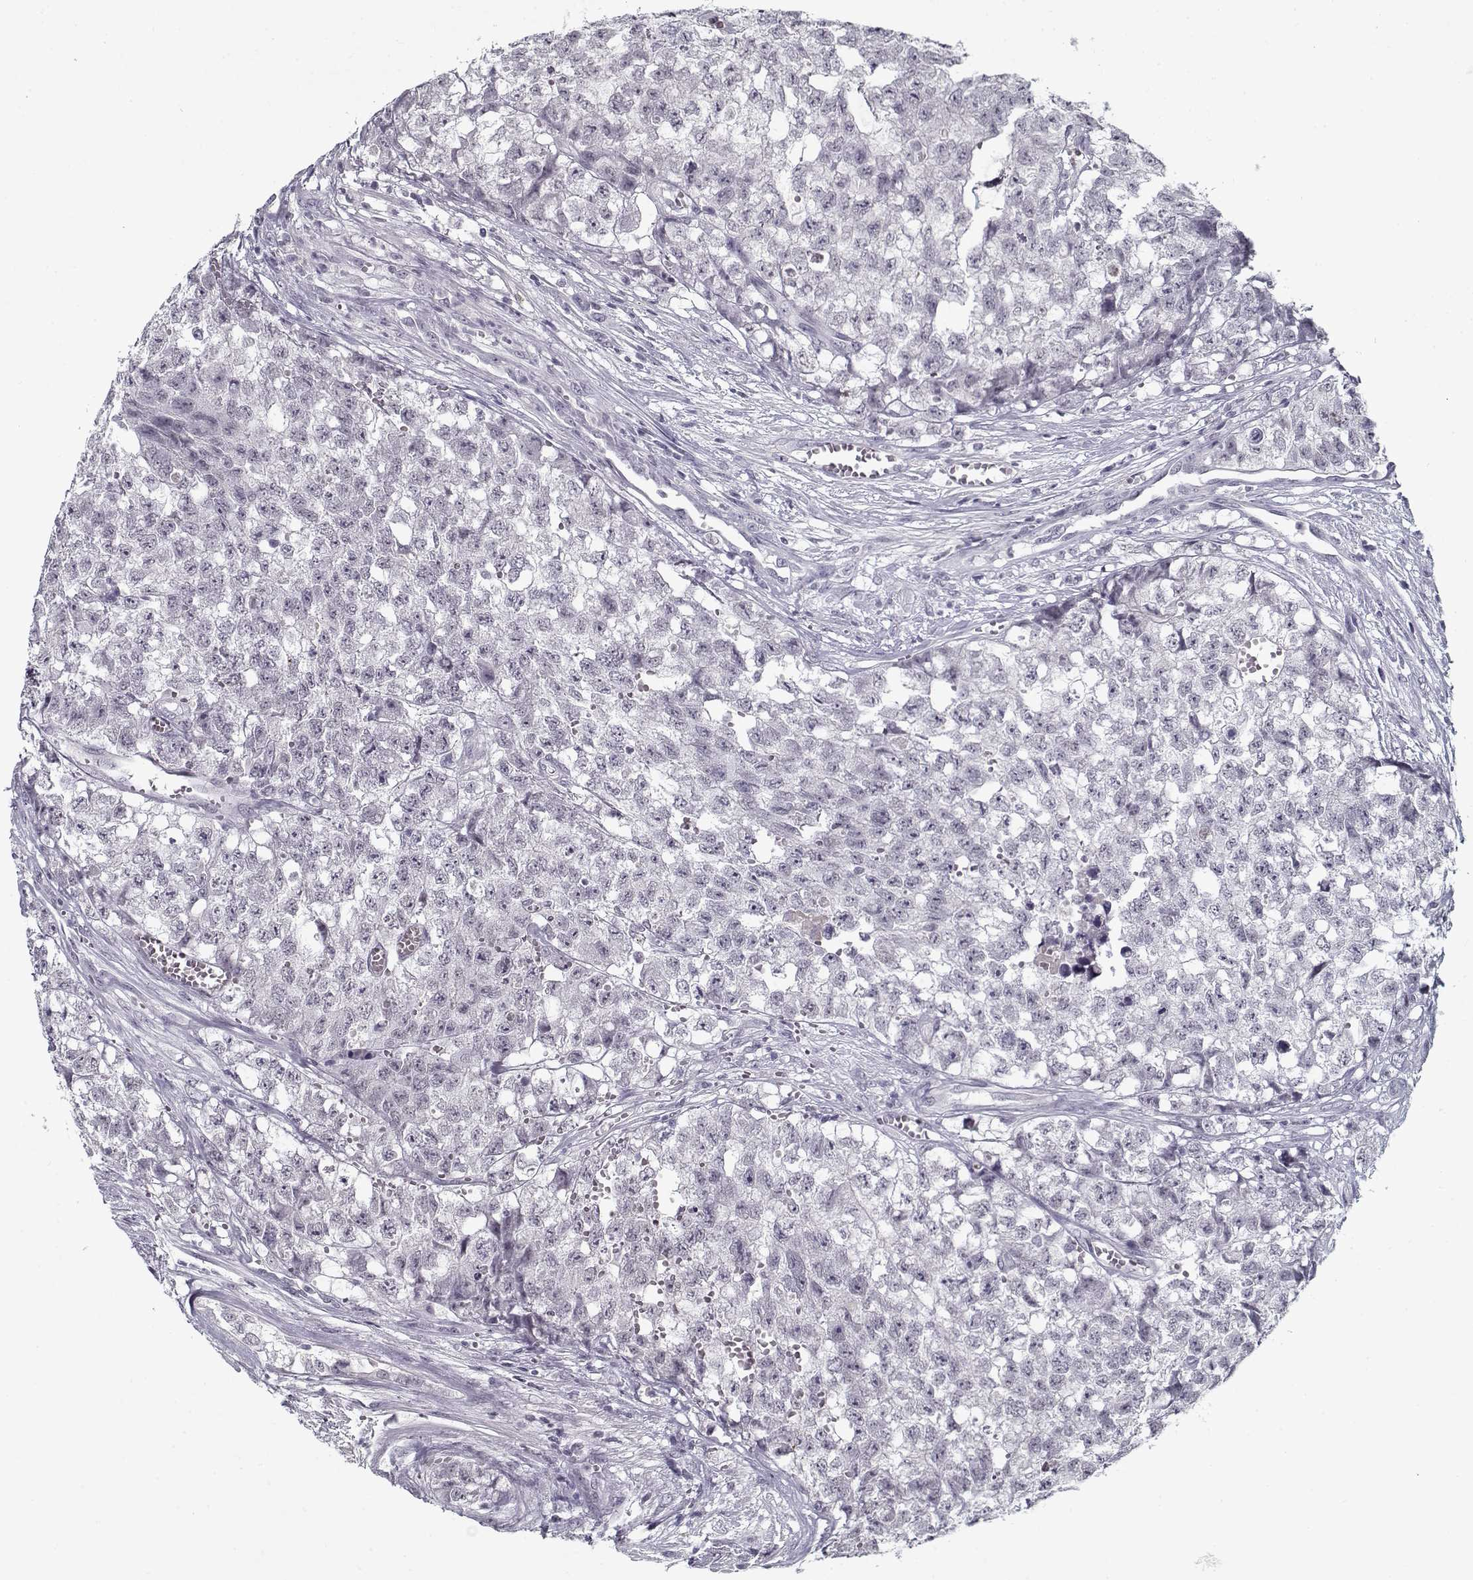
{"staining": {"intensity": "negative", "quantity": "none", "location": "none"}, "tissue": "testis cancer", "cell_type": "Tumor cells", "image_type": "cancer", "snomed": [{"axis": "morphology", "description": "Seminoma, NOS"}, {"axis": "morphology", "description": "Carcinoma, Embryonal, NOS"}, {"axis": "topography", "description": "Testis"}], "caption": "Immunohistochemistry of human testis cancer (embryonal carcinoma) displays no expression in tumor cells. The staining was performed using DAB (3,3'-diaminobenzidine) to visualize the protein expression in brown, while the nuclei were stained in blue with hematoxylin (Magnification: 20x).", "gene": "SPACA9", "patient": {"sex": "male", "age": 22}}